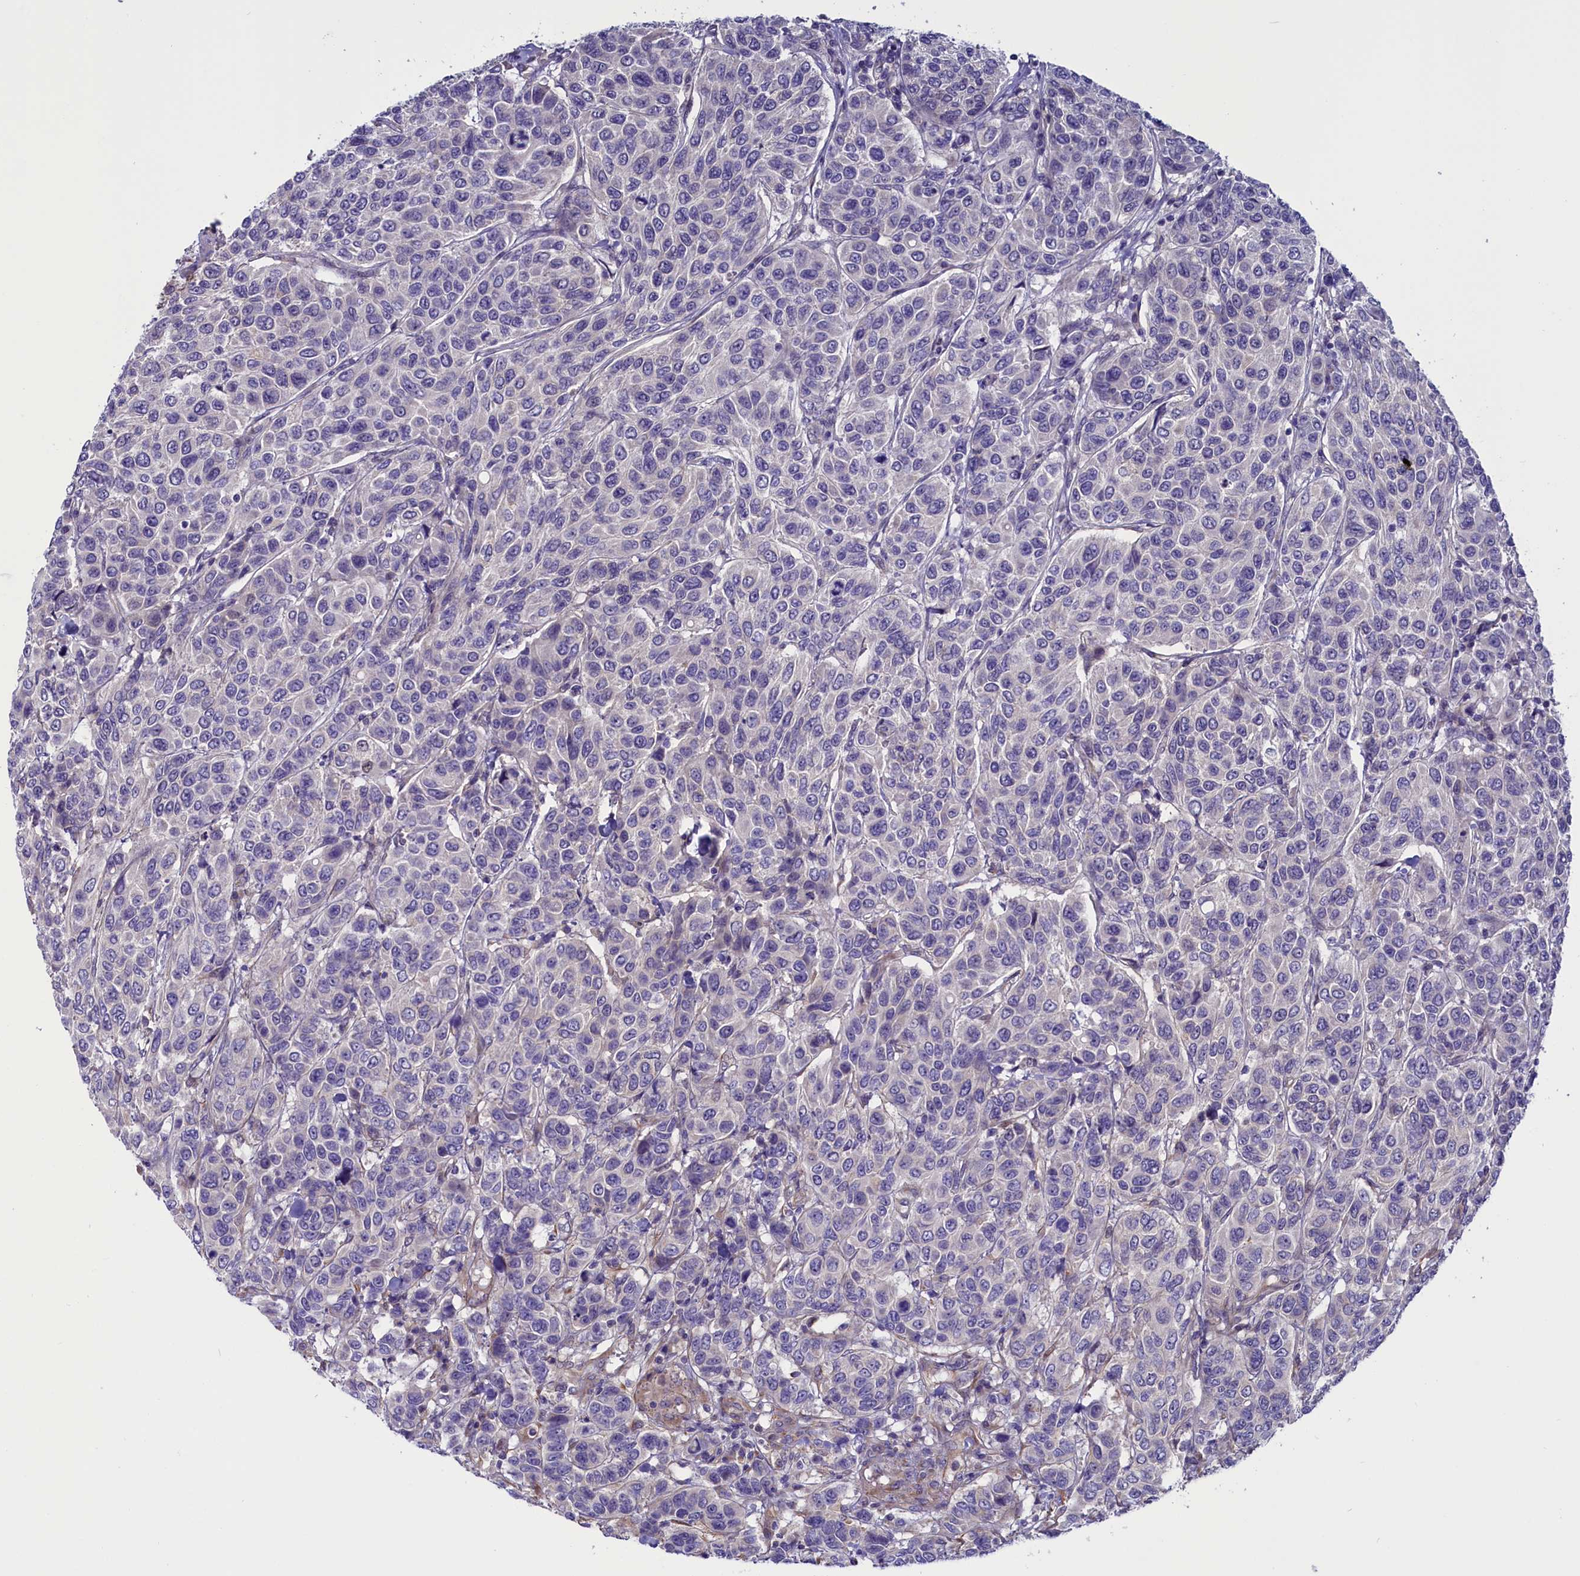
{"staining": {"intensity": "negative", "quantity": "none", "location": "none"}, "tissue": "breast cancer", "cell_type": "Tumor cells", "image_type": "cancer", "snomed": [{"axis": "morphology", "description": "Duct carcinoma"}, {"axis": "topography", "description": "Breast"}], "caption": "This is an IHC micrograph of breast intraductal carcinoma. There is no staining in tumor cells.", "gene": "PDILT", "patient": {"sex": "female", "age": 55}}